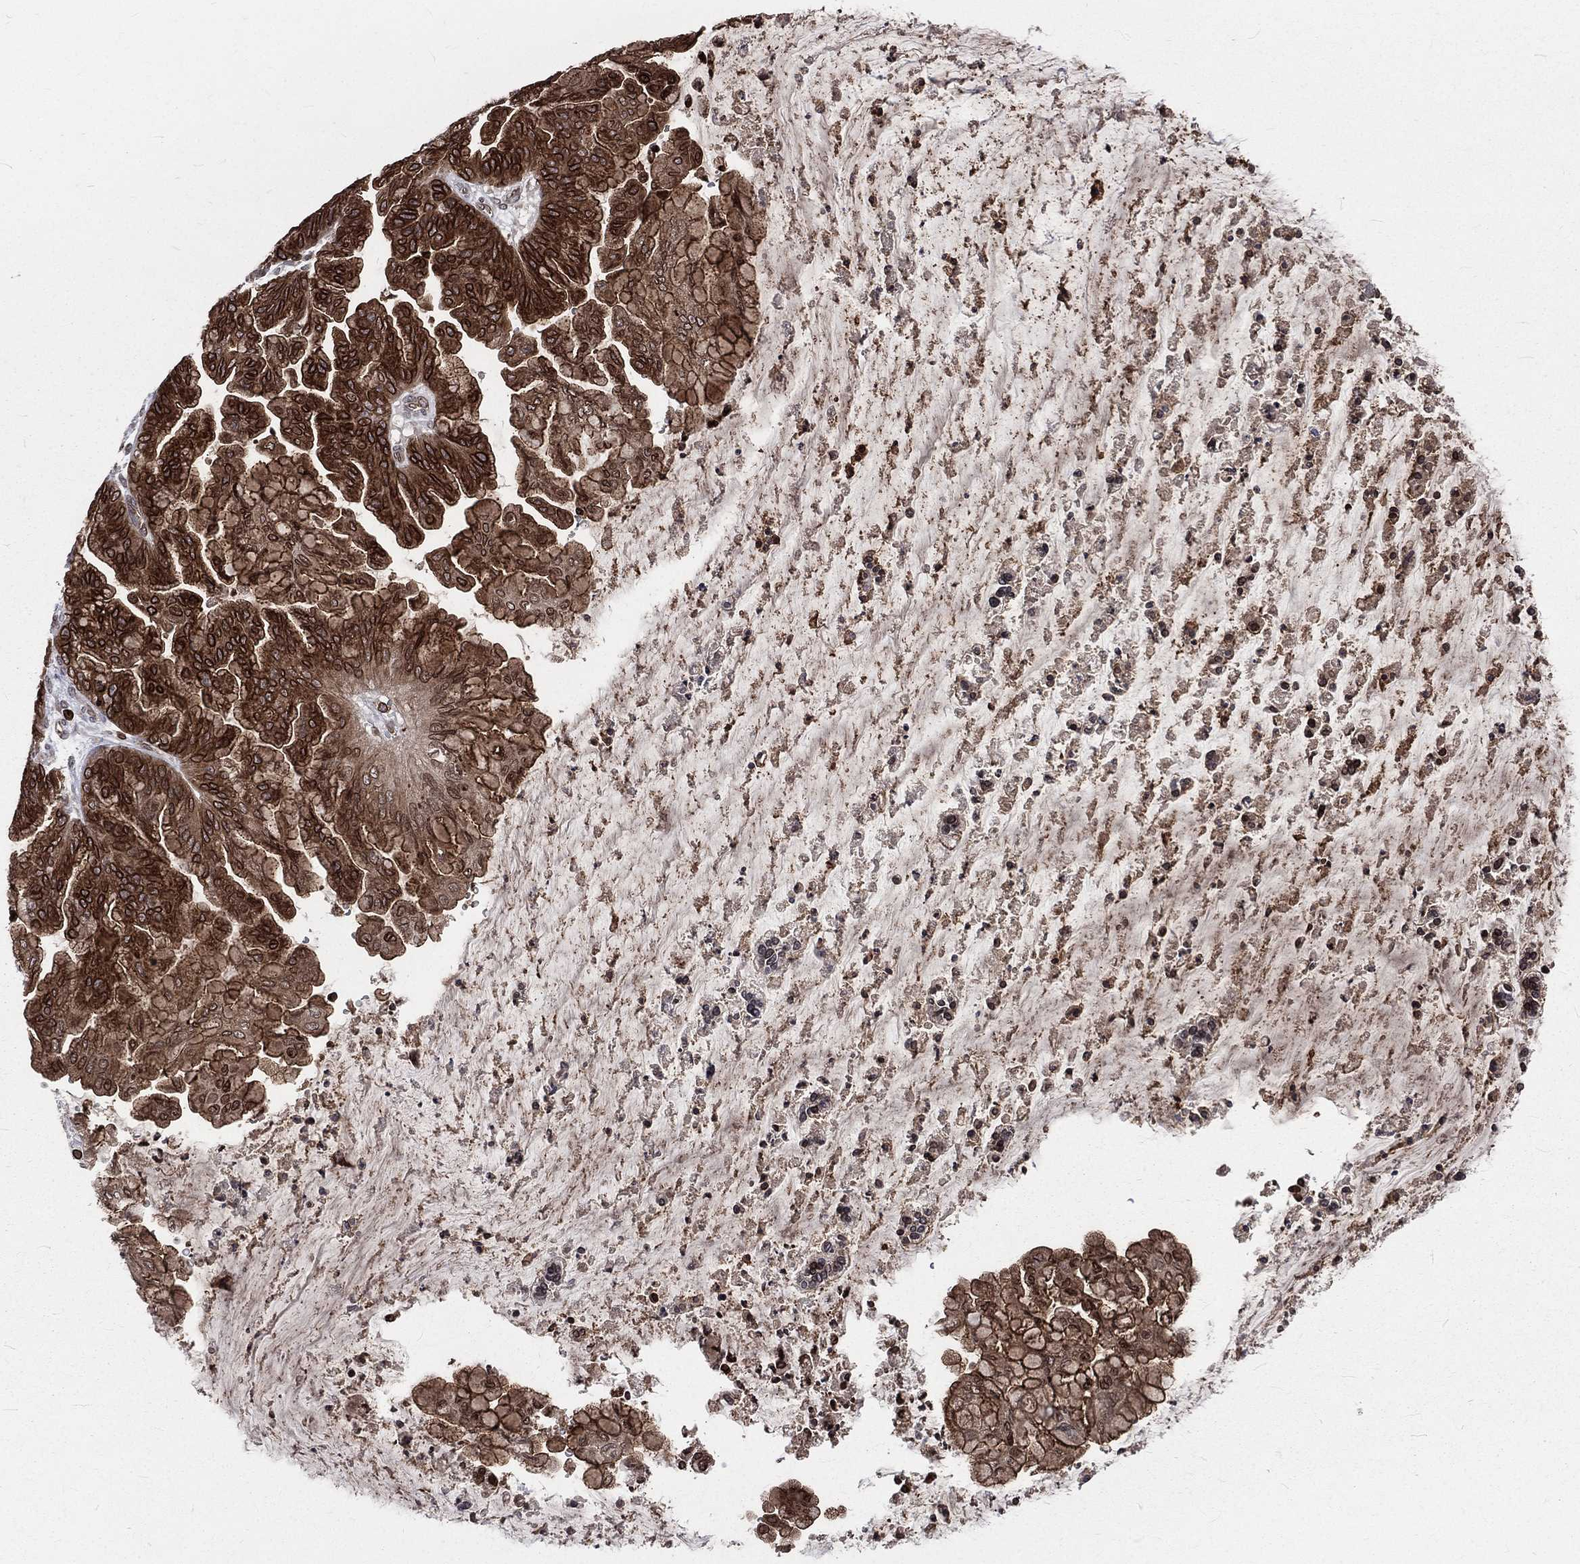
{"staining": {"intensity": "strong", "quantity": ">75%", "location": "cytoplasmic/membranous,nuclear"}, "tissue": "ovarian cancer", "cell_type": "Tumor cells", "image_type": "cancer", "snomed": [{"axis": "morphology", "description": "Cystadenocarcinoma, mucinous, NOS"}, {"axis": "topography", "description": "Ovary"}], "caption": "Immunohistochemistry of human ovarian mucinous cystadenocarcinoma shows high levels of strong cytoplasmic/membranous and nuclear positivity in about >75% of tumor cells.", "gene": "LBR", "patient": {"sex": "female", "age": 67}}